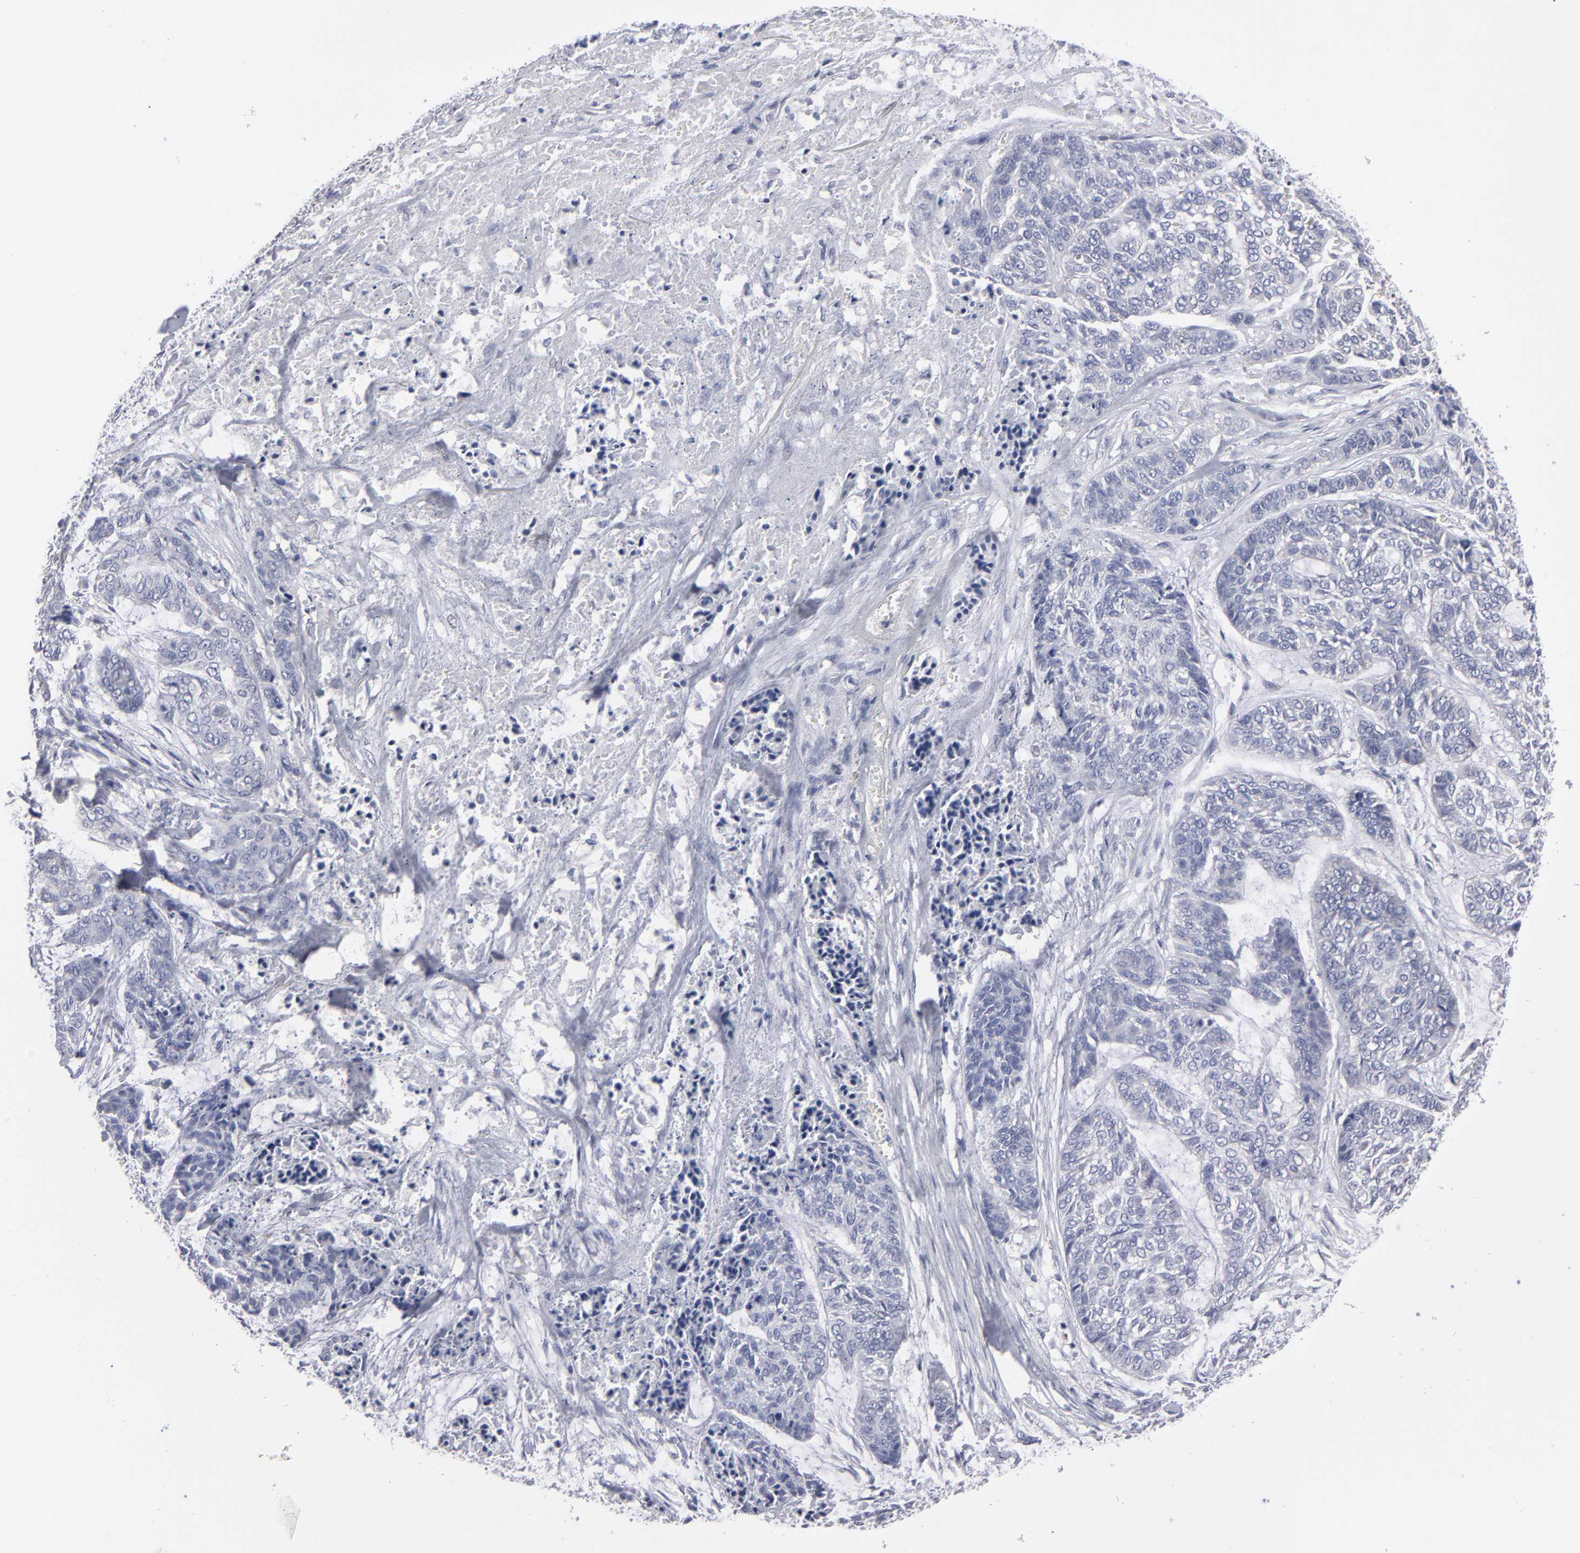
{"staining": {"intensity": "negative", "quantity": "none", "location": "none"}, "tissue": "skin cancer", "cell_type": "Tumor cells", "image_type": "cancer", "snomed": [{"axis": "morphology", "description": "Basal cell carcinoma"}, {"axis": "topography", "description": "Skin"}], "caption": "Human skin cancer (basal cell carcinoma) stained for a protein using immunohistochemistry shows no expression in tumor cells.", "gene": "CCDC80", "patient": {"sex": "female", "age": 64}}